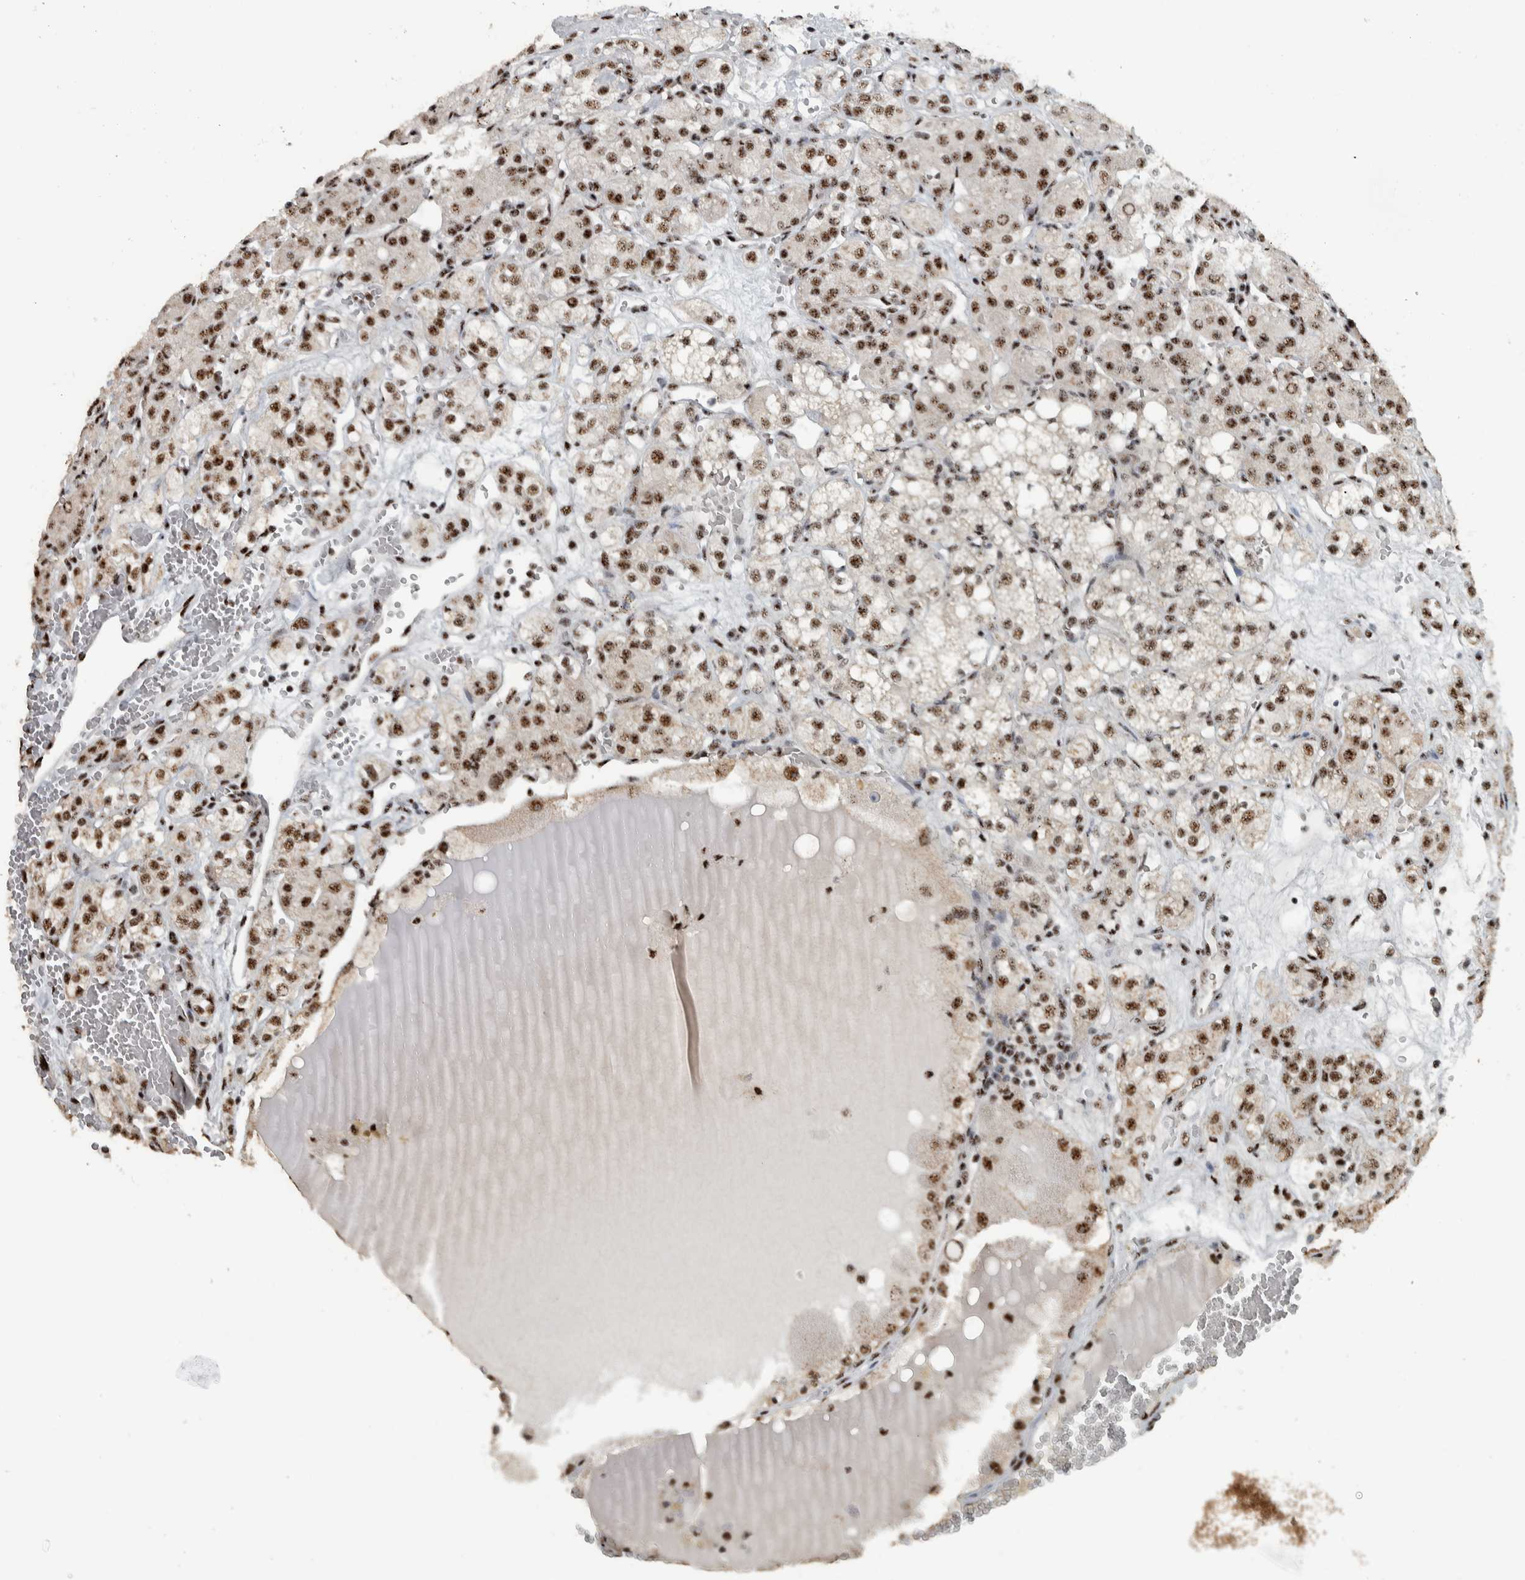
{"staining": {"intensity": "moderate", "quantity": ">75%", "location": "nuclear"}, "tissue": "renal cancer", "cell_type": "Tumor cells", "image_type": "cancer", "snomed": [{"axis": "morphology", "description": "Normal tissue, NOS"}, {"axis": "morphology", "description": "Adenocarcinoma, NOS"}, {"axis": "topography", "description": "Kidney"}], "caption": "Renal cancer stained with immunohistochemistry (IHC) exhibits moderate nuclear positivity in about >75% of tumor cells.", "gene": "SON", "patient": {"sex": "male", "age": 61}}